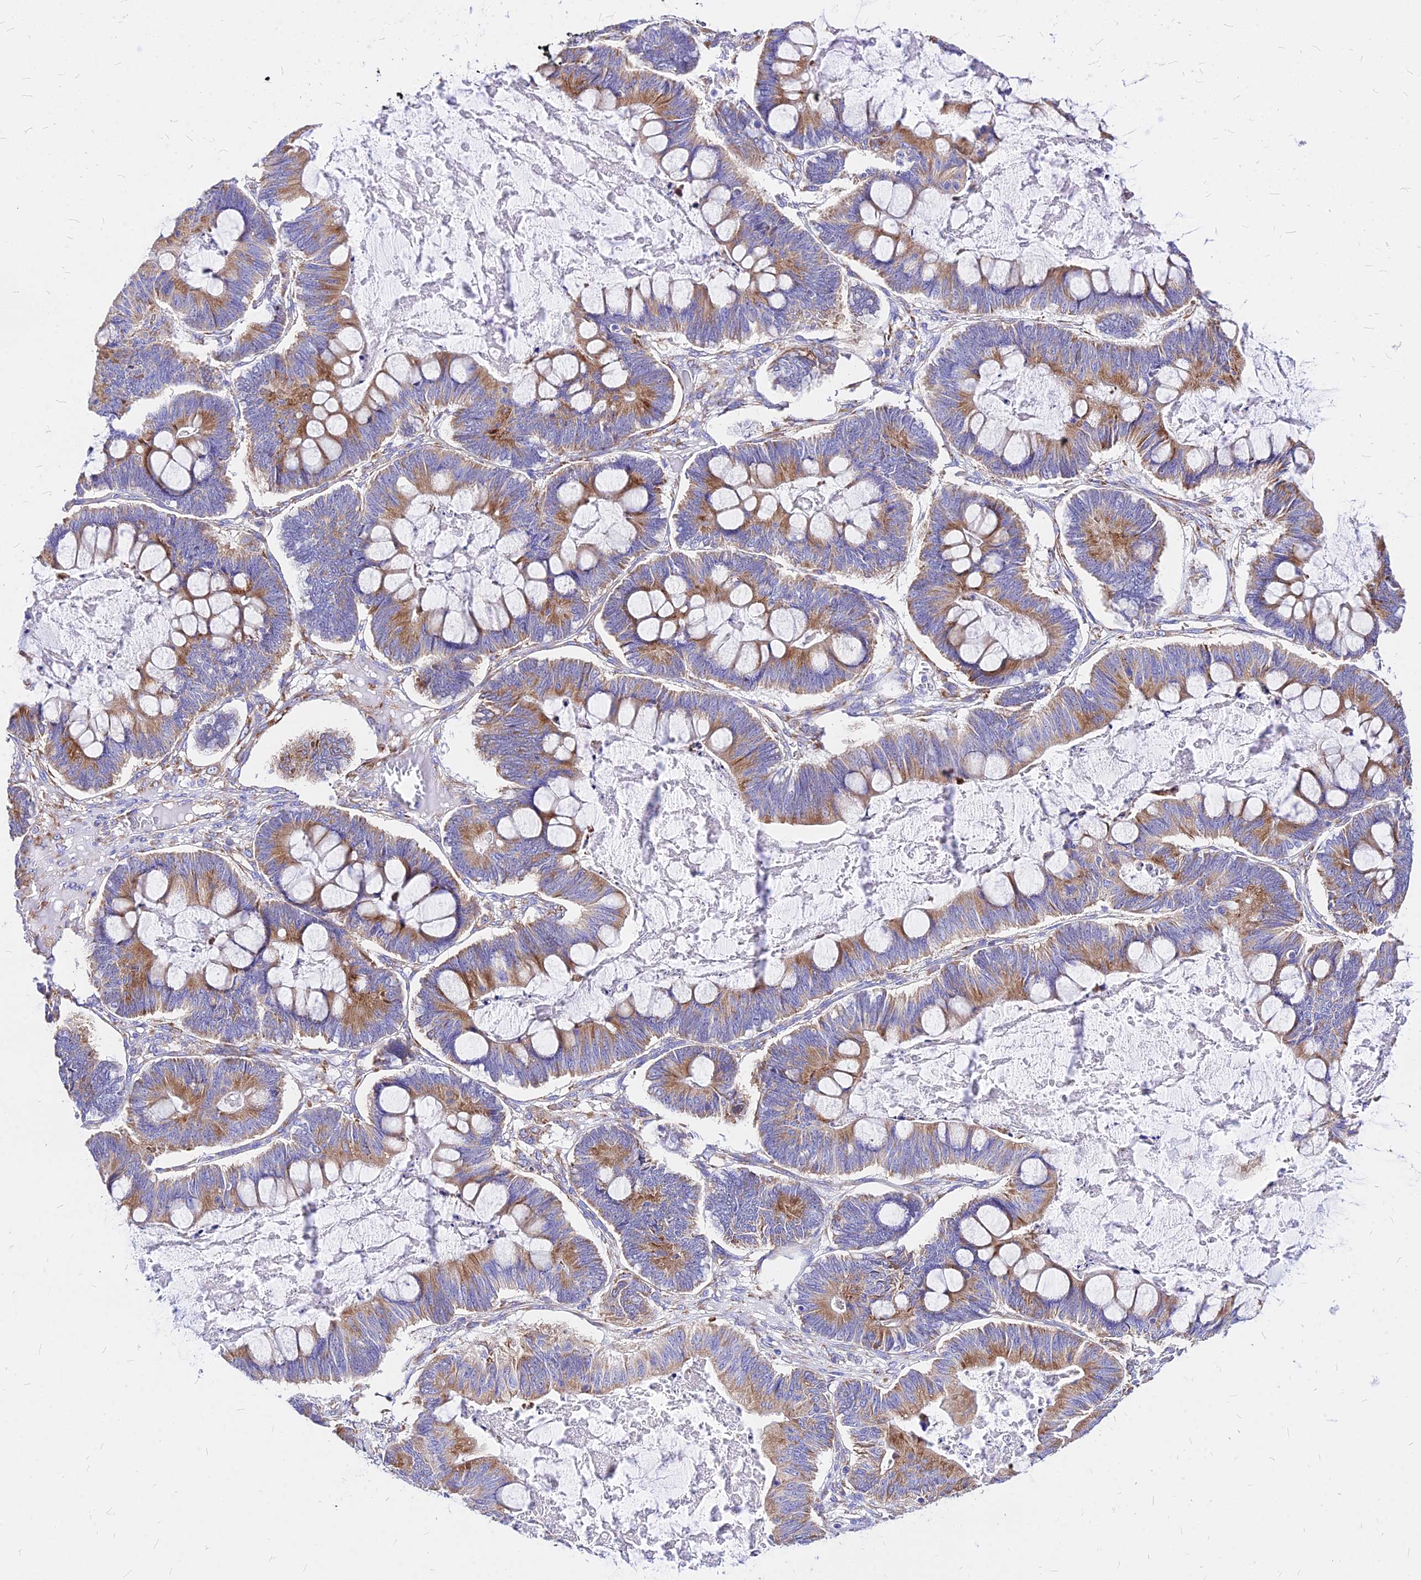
{"staining": {"intensity": "moderate", "quantity": ">75%", "location": "cytoplasmic/membranous"}, "tissue": "ovarian cancer", "cell_type": "Tumor cells", "image_type": "cancer", "snomed": [{"axis": "morphology", "description": "Cystadenocarcinoma, mucinous, NOS"}, {"axis": "topography", "description": "Ovary"}], "caption": "Approximately >75% of tumor cells in human ovarian cancer (mucinous cystadenocarcinoma) reveal moderate cytoplasmic/membranous protein staining as visualized by brown immunohistochemical staining.", "gene": "RPL19", "patient": {"sex": "female", "age": 61}}